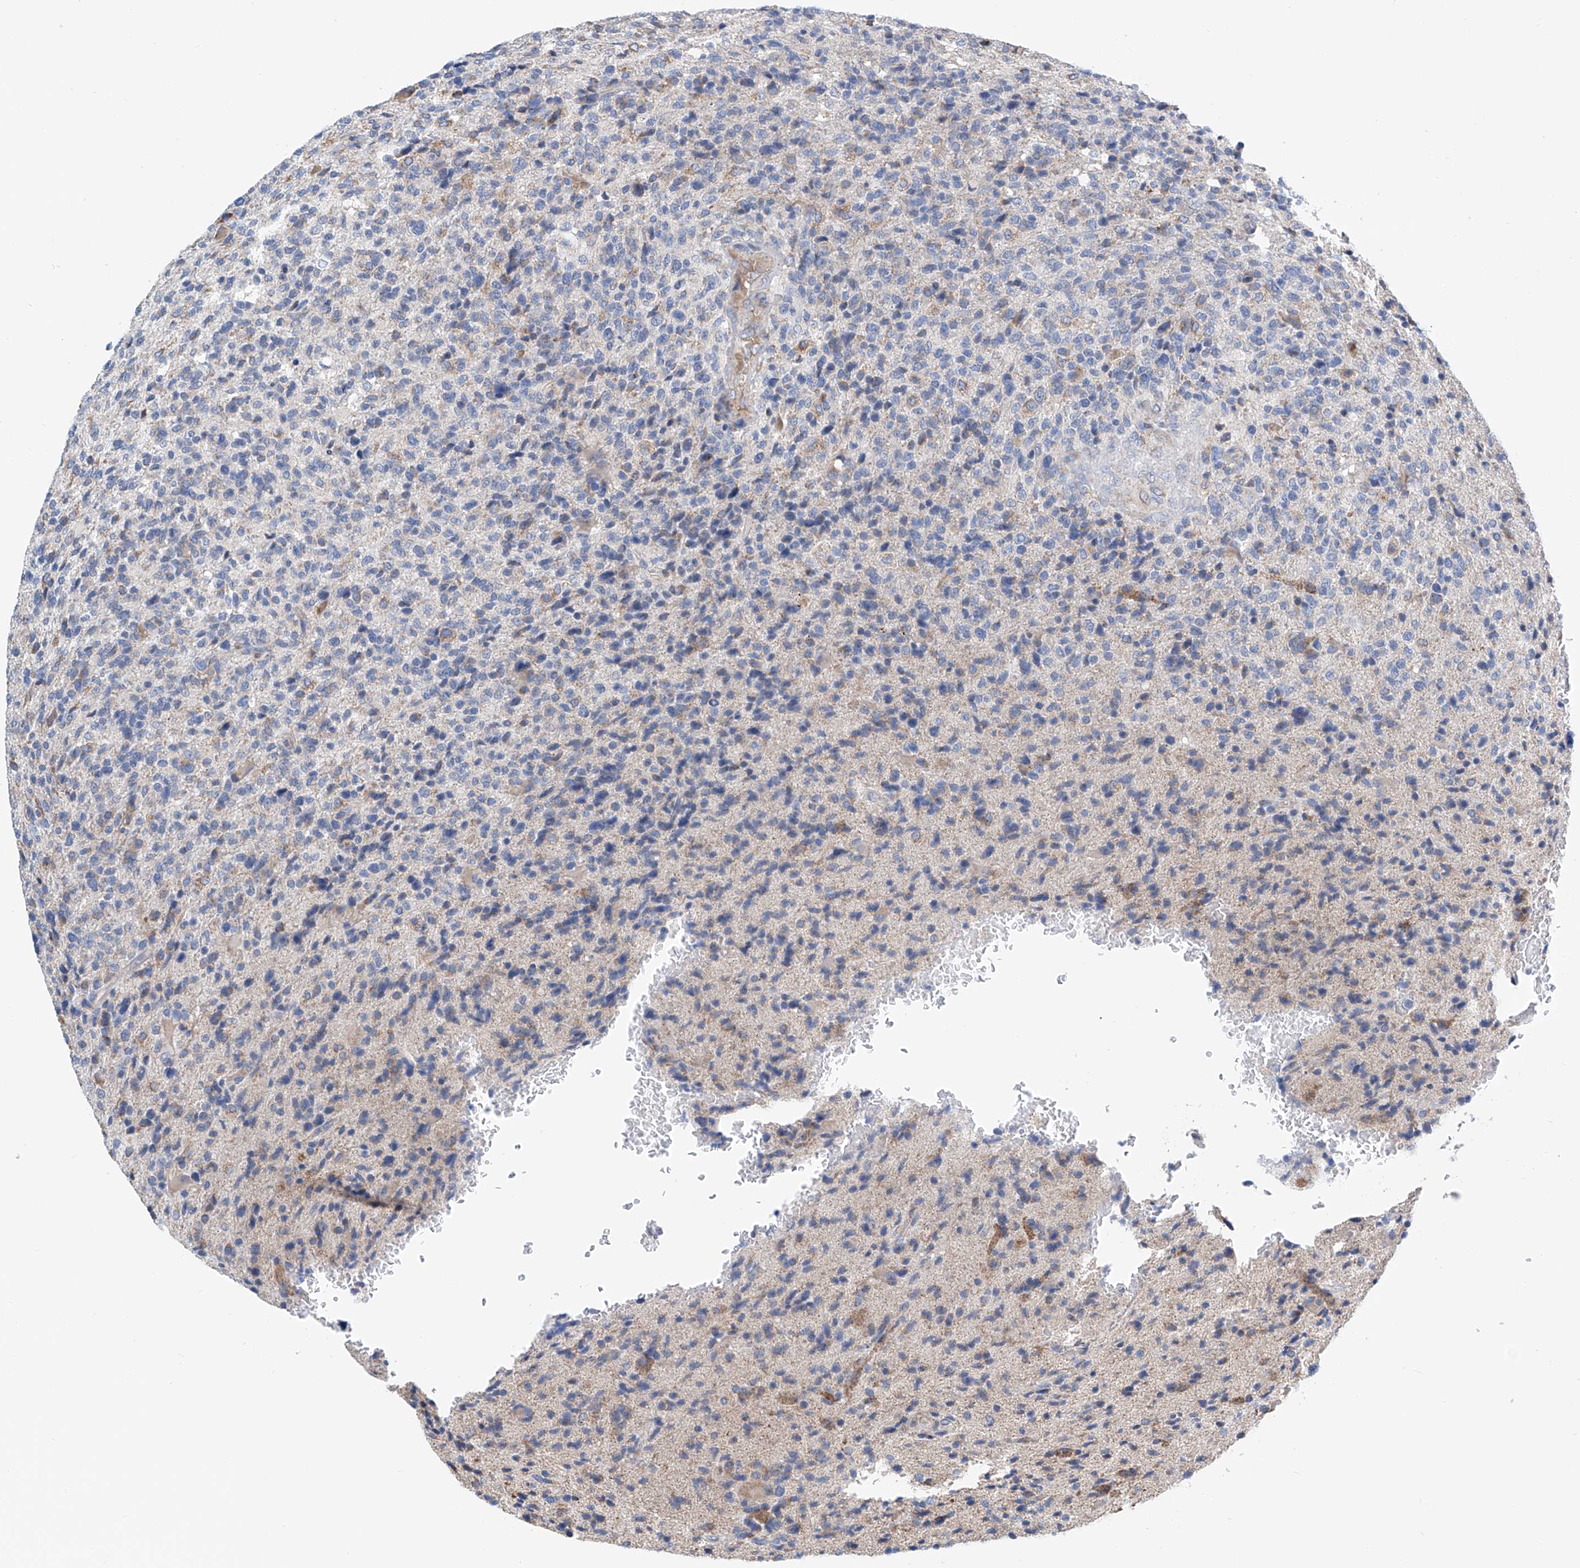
{"staining": {"intensity": "negative", "quantity": "none", "location": "none"}, "tissue": "glioma", "cell_type": "Tumor cells", "image_type": "cancer", "snomed": [{"axis": "morphology", "description": "Glioma, malignant, High grade"}, {"axis": "topography", "description": "Brain"}], "caption": "The micrograph demonstrates no staining of tumor cells in glioma.", "gene": "MAD2L1", "patient": {"sex": "male", "age": 72}}